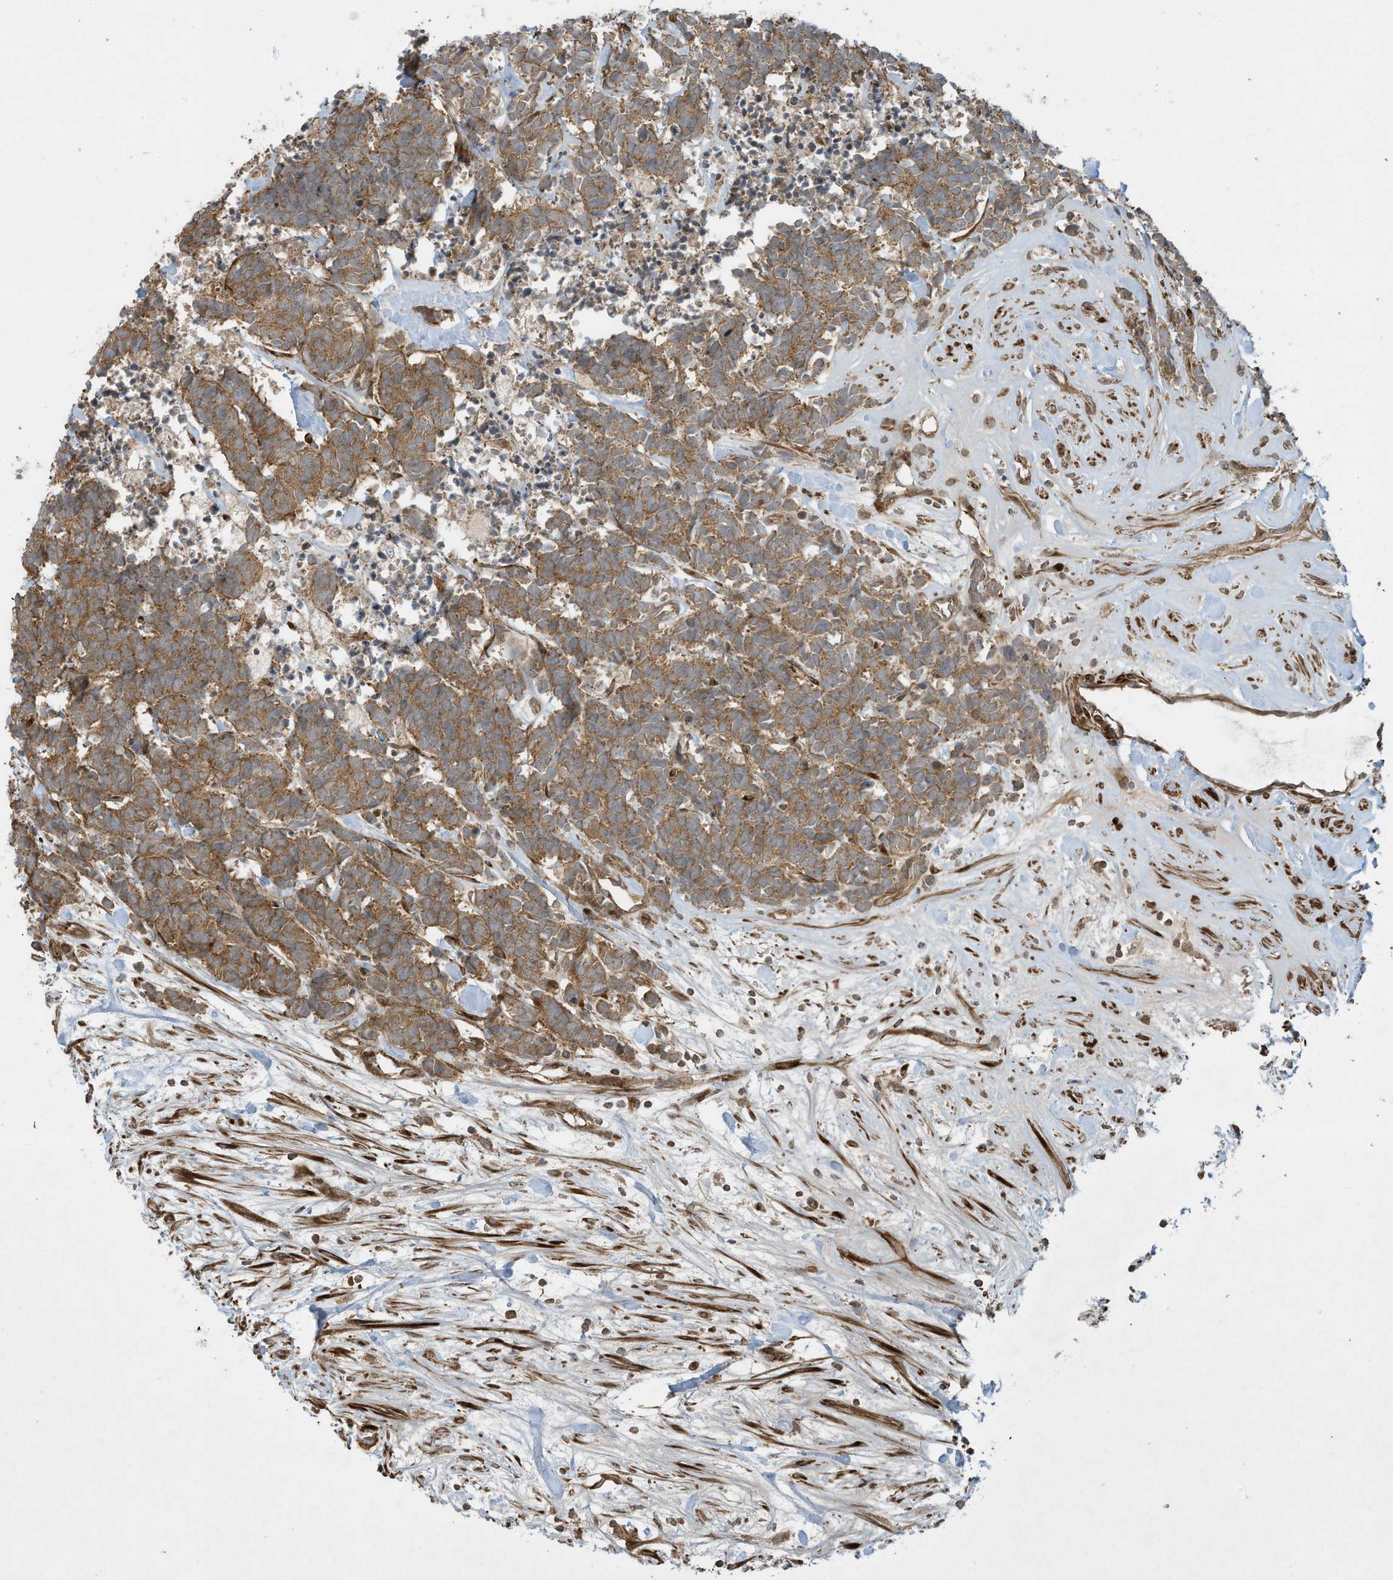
{"staining": {"intensity": "moderate", "quantity": ">75%", "location": "cytoplasmic/membranous"}, "tissue": "carcinoid", "cell_type": "Tumor cells", "image_type": "cancer", "snomed": [{"axis": "morphology", "description": "Carcinoma, NOS"}, {"axis": "morphology", "description": "Carcinoid, malignant, NOS"}, {"axis": "topography", "description": "Urinary bladder"}], "caption": "This is a micrograph of IHC staining of carcinoid, which shows moderate staining in the cytoplasmic/membranous of tumor cells.", "gene": "DDIT4", "patient": {"sex": "male", "age": 57}}